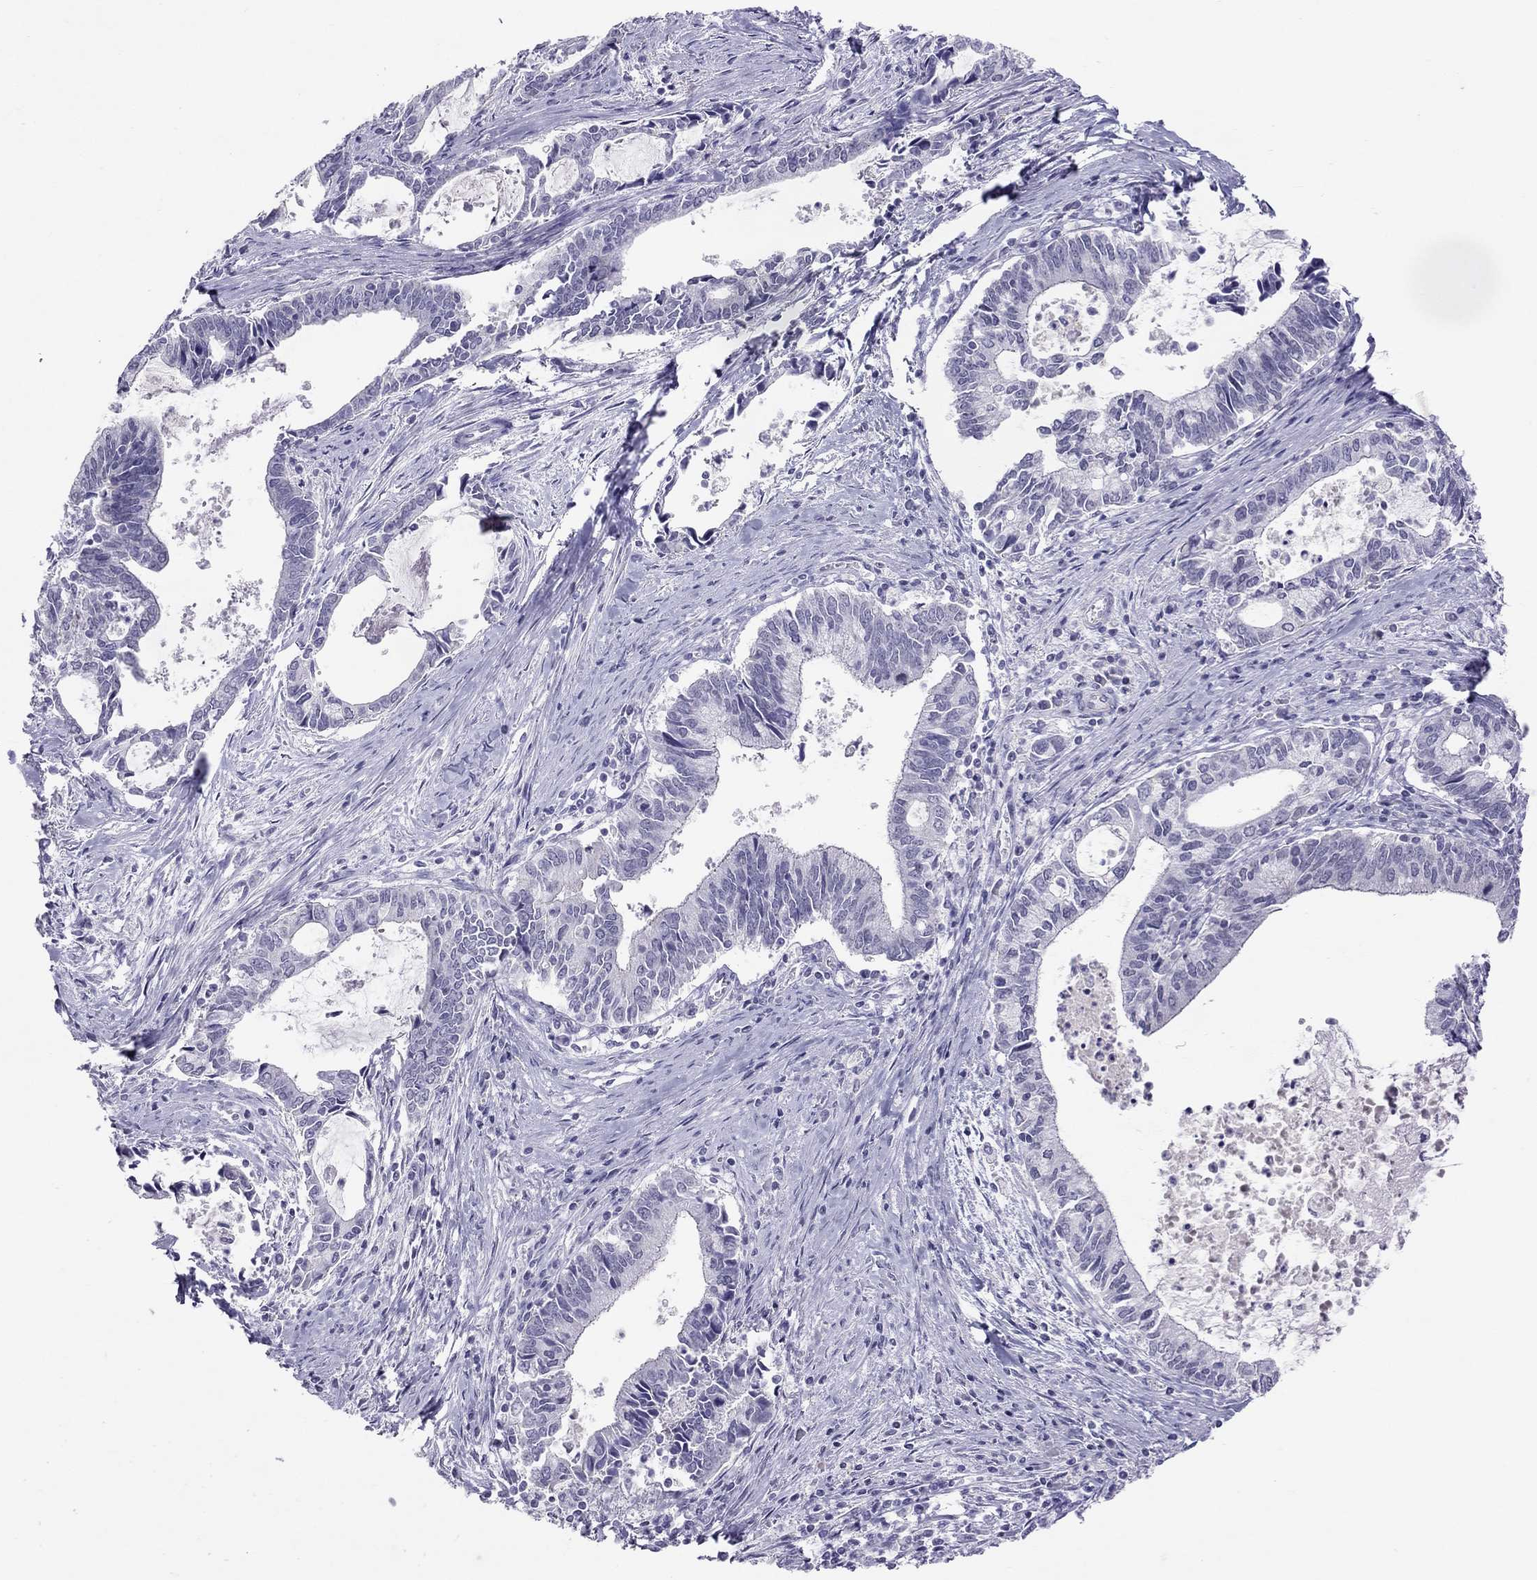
{"staining": {"intensity": "negative", "quantity": "none", "location": "none"}, "tissue": "cervical cancer", "cell_type": "Tumor cells", "image_type": "cancer", "snomed": [{"axis": "morphology", "description": "Adenocarcinoma, NOS"}, {"axis": "topography", "description": "Cervix"}], "caption": "High power microscopy image of an immunohistochemistry (IHC) histopathology image of cervical cancer, revealing no significant positivity in tumor cells.", "gene": "JHY", "patient": {"sex": "female", "age": 42}}